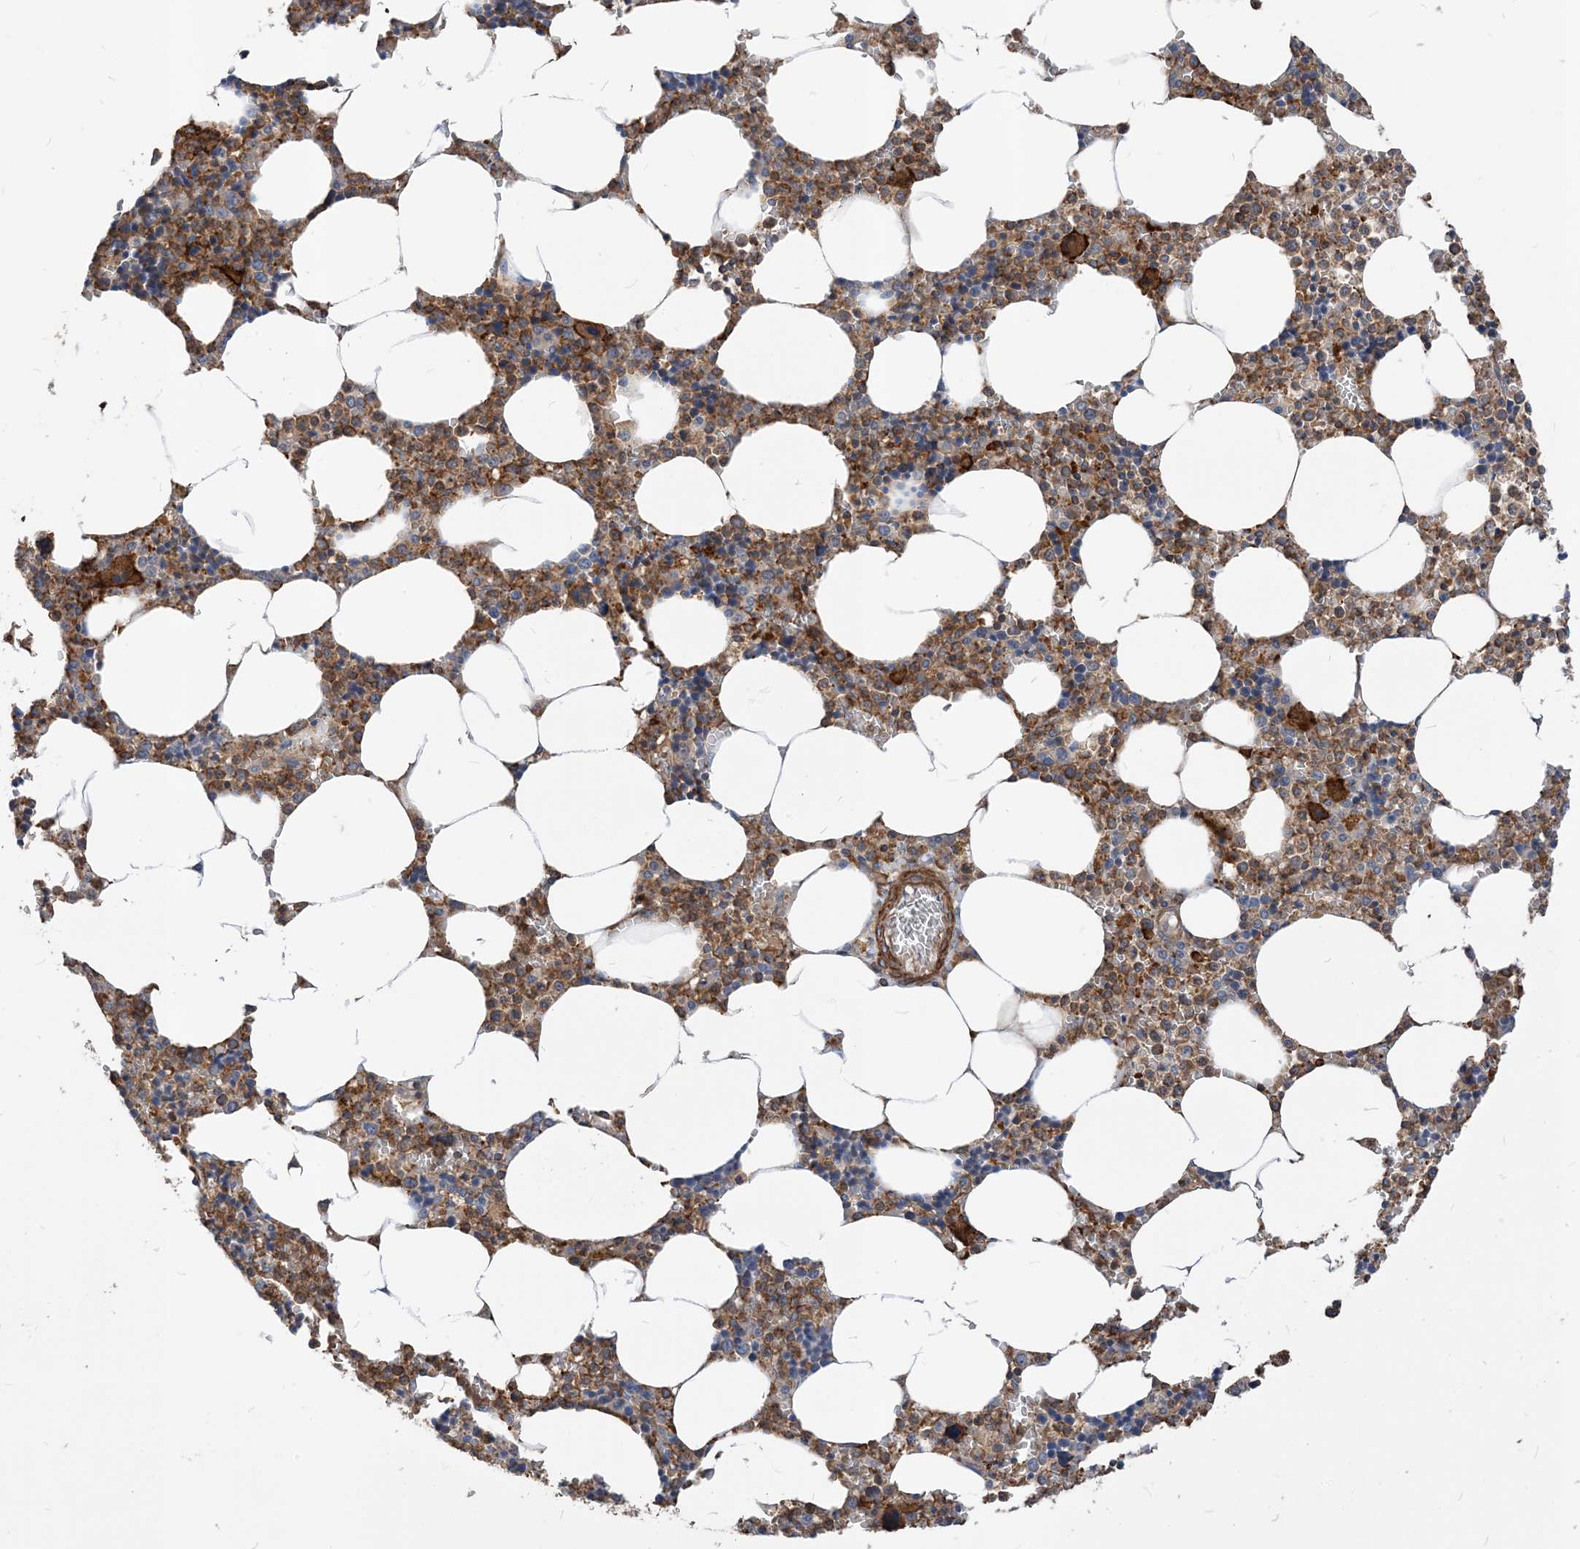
{"staining": {"intensity": "moderate", "quantity": "25%-75%", "location": "cytoplasmic/membranous"}, "tissue": "bone marrow", "cell_type": "Hematopoietic cells", "image_type": "normal", "snomed": [{"axis": "morphology", "description": "Normal tissue, NOS"}, {"axis": "topography", "description": "Bone marrow"}], "caption": "Protein expression analysis of benign bone marrow demonstrates moderate cytoplasmic/membranous positivity in approximately 25%-75% of hematopoietic cells. (DAB IHC, brown staining for protein, blue staining for nuclei).", "gene": "PARVG", "patient": {"sex": "male", "age": 70}}